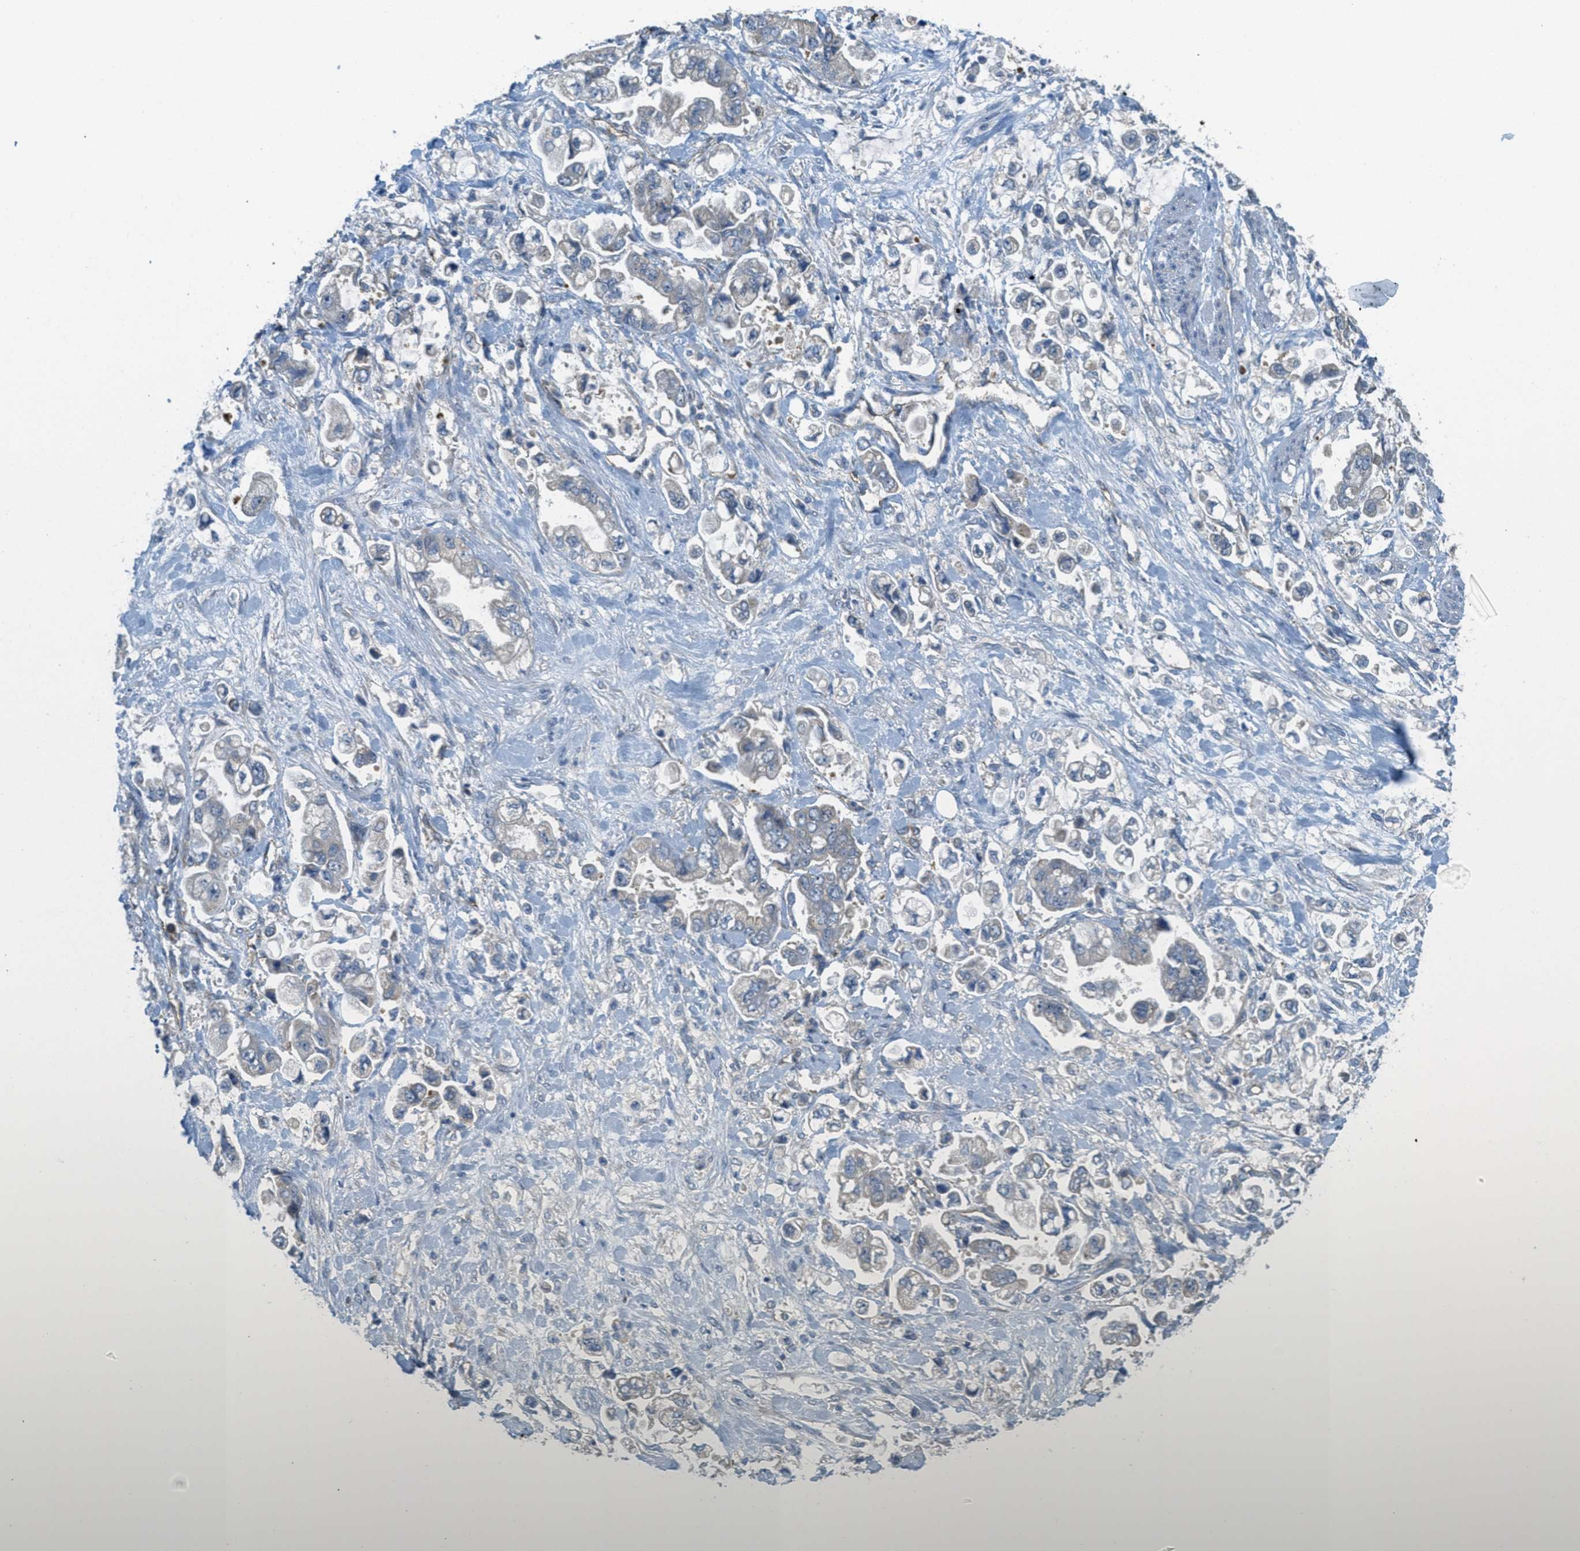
{"staining": {"intensity": "negative", "quantity": "none", "location": "none"}, "tissue": "stomach cancer", "cell_type": "Tumor cells", "image_type": "cancer", "snomed": [{"axis": "morphology", "description": "Normal tissue, NOS"}, {"axis": "morphology", "description": "Adenocarcinoma, NOS"}, {"axis": "topography", "description": "Stomach"}], "caption": "Protein analysis of stomach cancer reveals no significant positivity in tumor cells. (DAB (3,3'-diaminobenzidine) IHC with hematoxylin counter stain).", "gene": "JCAD", "patient": {"sex": "male", "age": 62}}